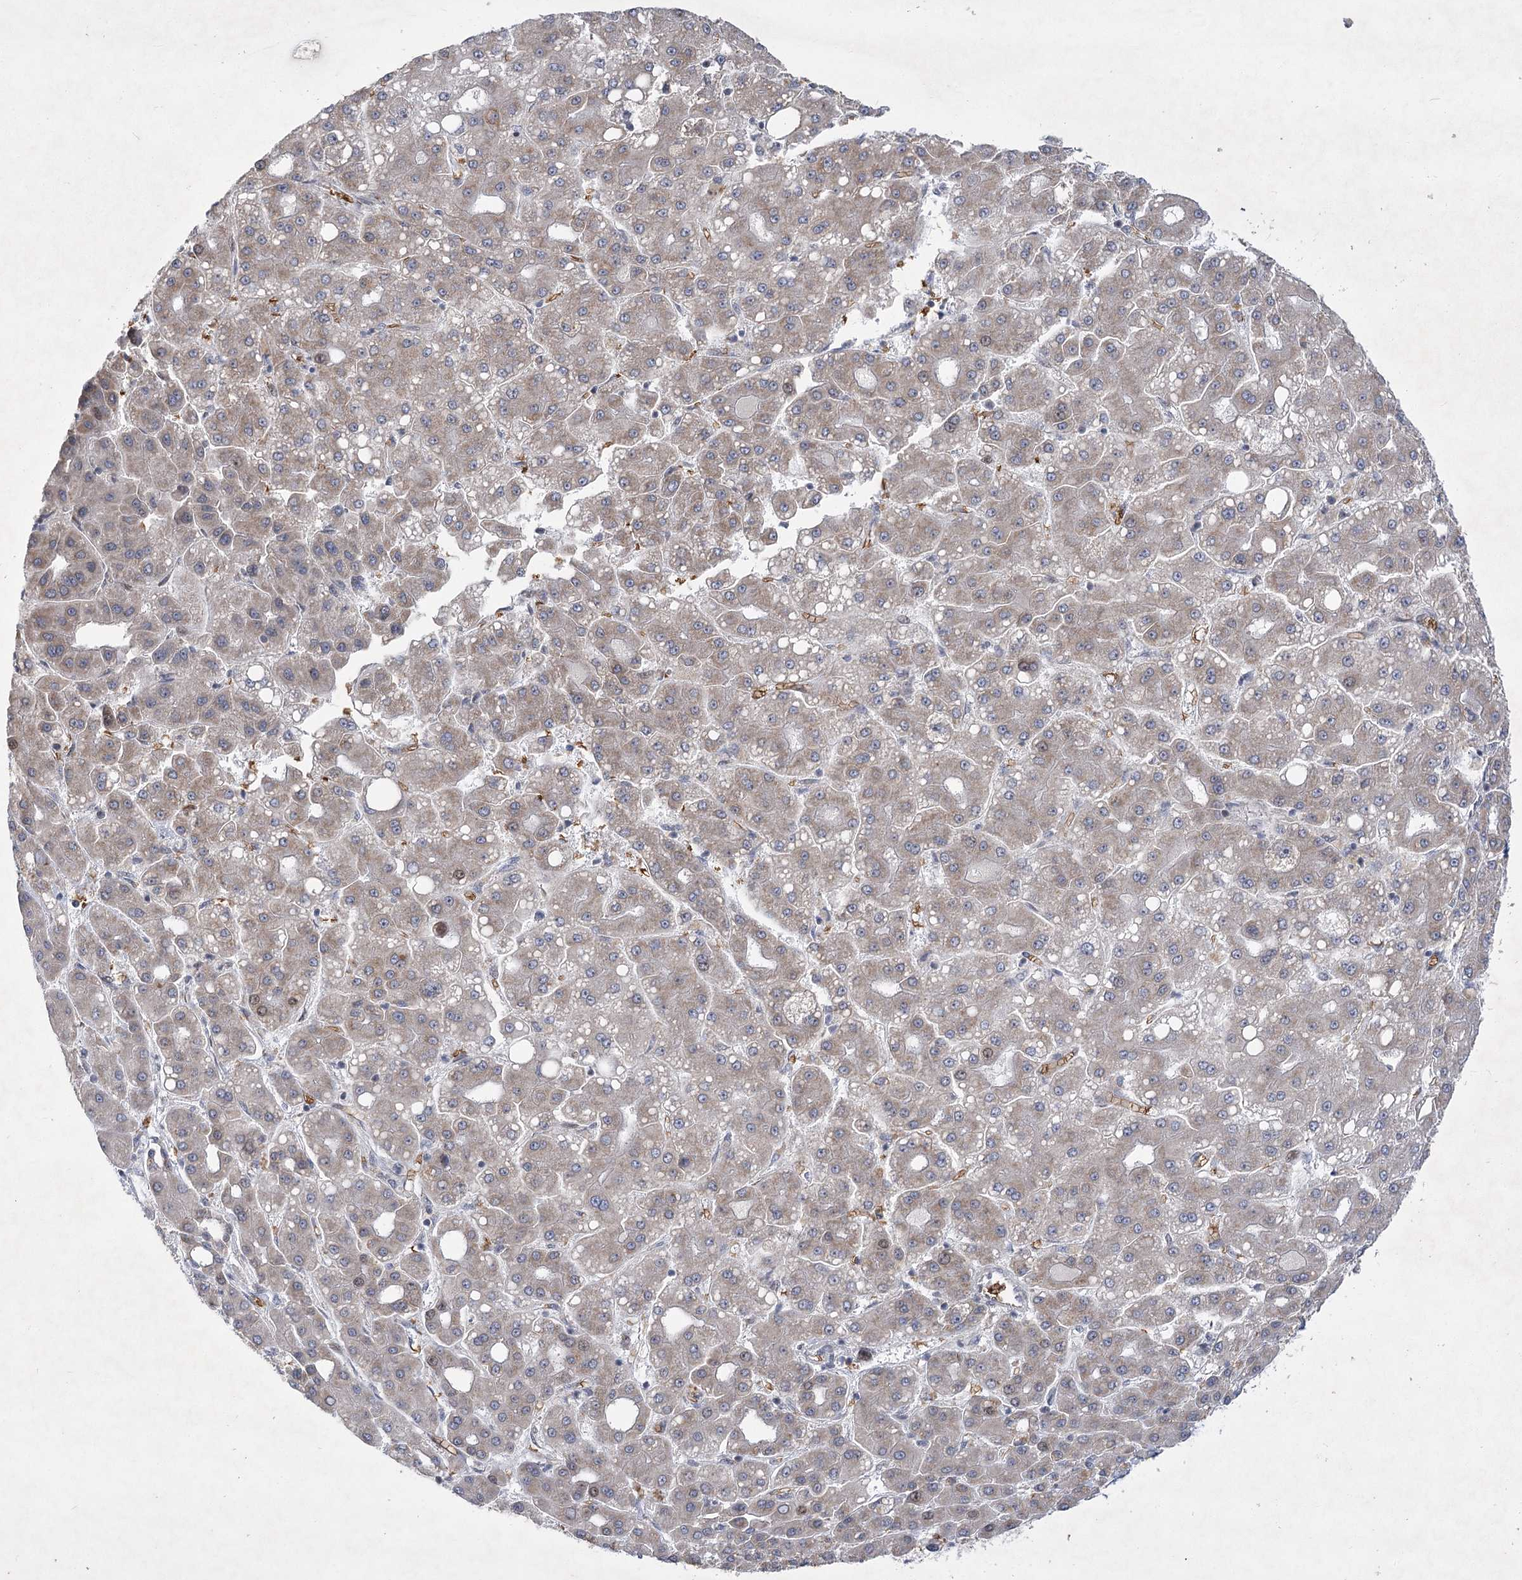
{"staining": {"intensity": "weak", "quantity": "25%-75%", "location": "cytoplasmic/membranous"}, "tissue": "liver cancer", "cell_type": "Tumor cells", "image_type": "cancer", "snomed": [{"axis": "morphology", "description": "Carcinoma, Hepatocellular, NOS"}, {"axis": "topography", "description": "Liver"}], "caption": "A low amount of weak cytoplasmic/membranous expression is identified in approximately 25%-75% of tumor cells in liver cancer (hepatocellular carcinoma) tissue. (DAB = brown stain, brightfield microscopy at high magnification).", "gene": "NSMCE4A", "patient": {"sex": "male", "age": 65}}